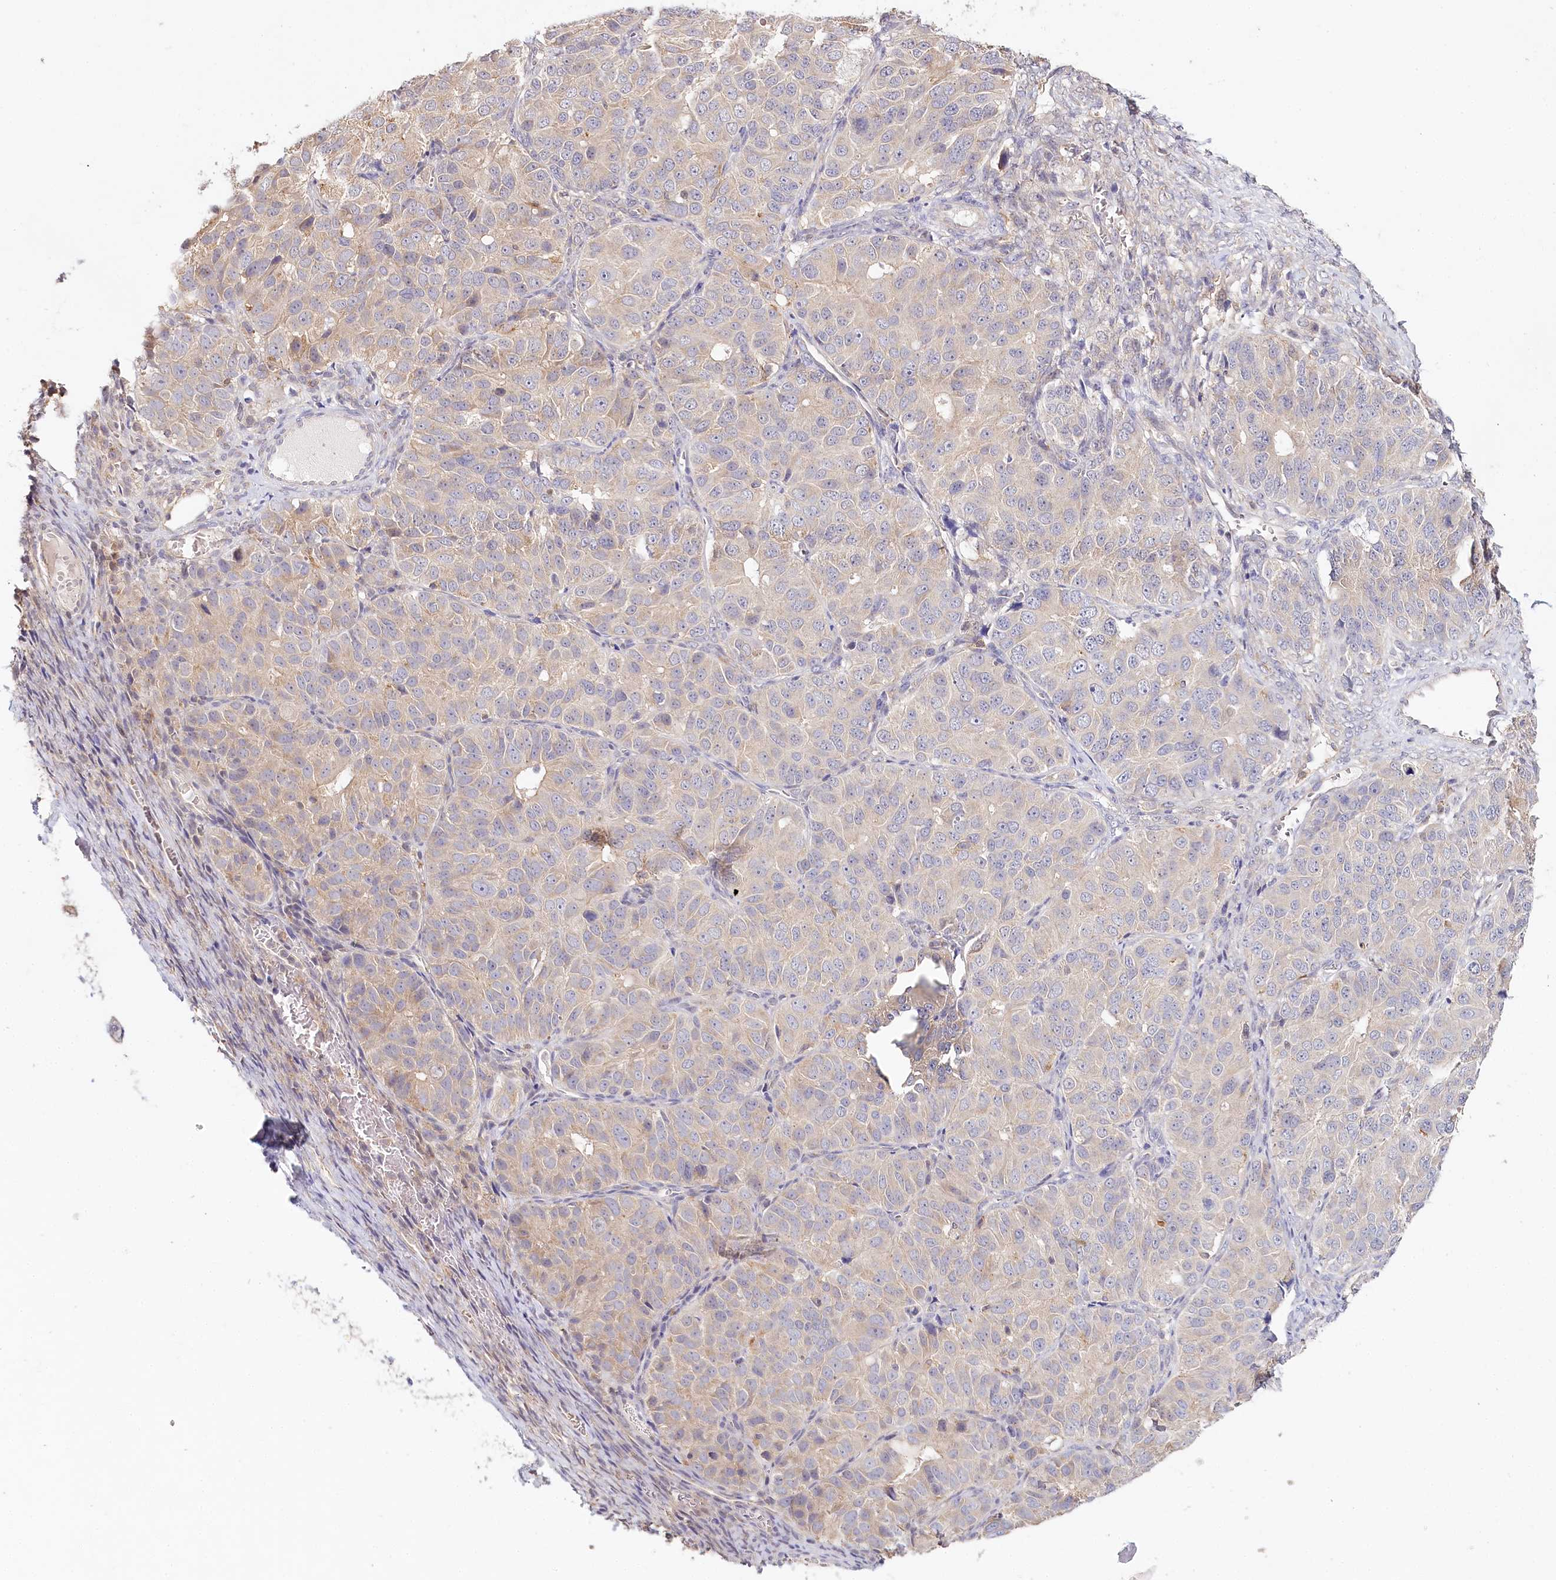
{"staining": {"intensity": "negative", "quantity": "none", "location": "none"}, "tissue": "ovarian cancer", "cell_type": "Tumor cells", "image_type": "cancer", "snomed": [{"axis": "morphology", "description": "Carcinoma, endometroid"}, {"axis": "topography", "description": "Ovary"}], "caption": "Tumor cells are negative for brown protein staining in ovarian cancer.", "gene": "DAPK1", "patient": {"sex": "female", "age": 51}}